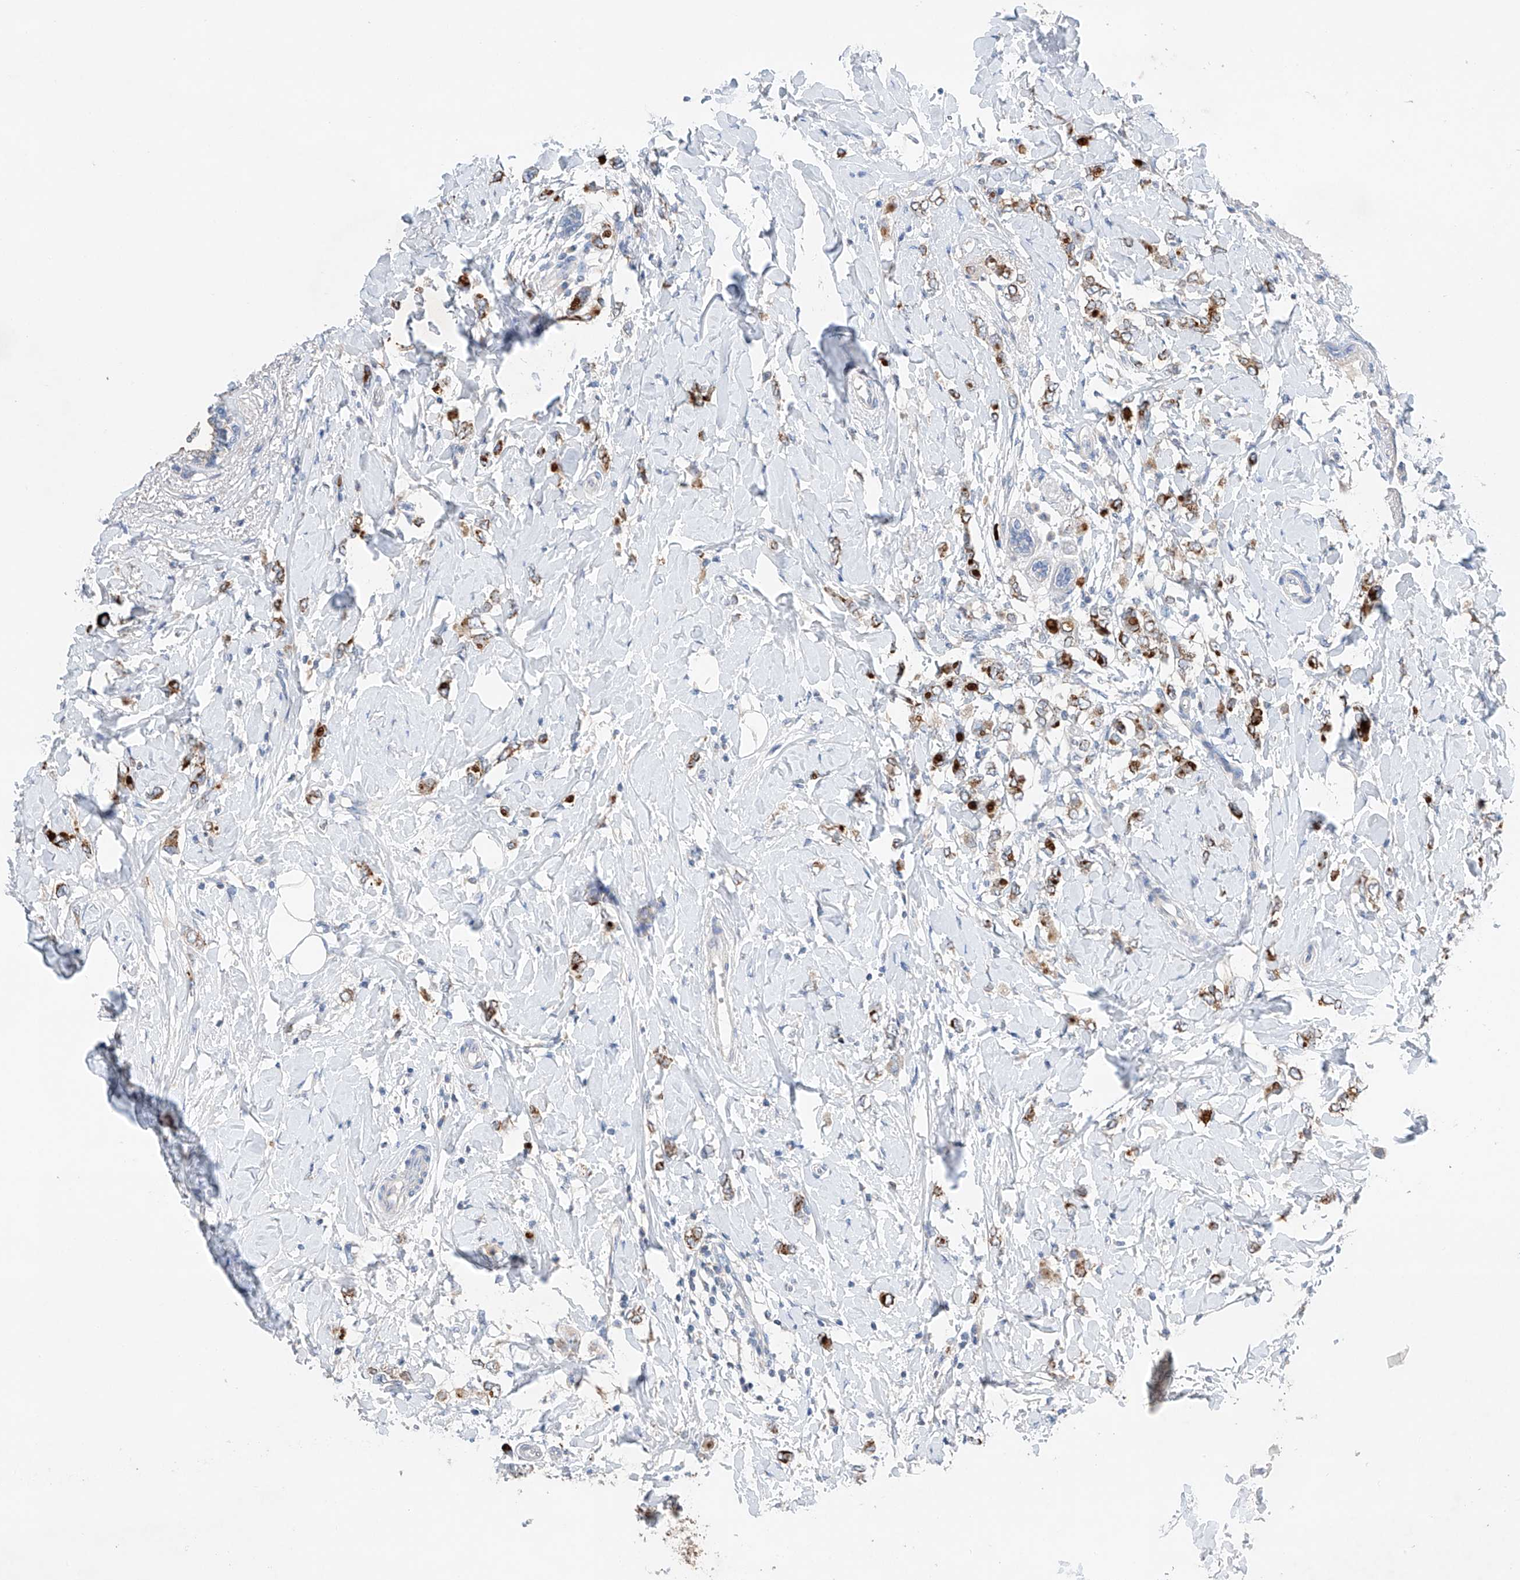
{"staining": {"intensity": "strong", "quantity": ">75%", "location": "cytoplasmic/membranous"}, "tissue": "breast cancer", "cell_type": "Tumor cells", "image_type": "cancer", "snomed": [{"axis": "morphology", "description": "Normal tissue, NOS"}, {"axis": "morphology", "description": "Lobular carcinoma"}, {"axis": "topography", "description": "Breast"}], "caption": "This is a photomicrograph of immunohistochemistry staining of breast lobular carcinoma, which shows strong positivity in the cytoplasmic/membranous of tumor cells.", "gene": "GPC4", "patient": {"sex": "female", "age": 47}}